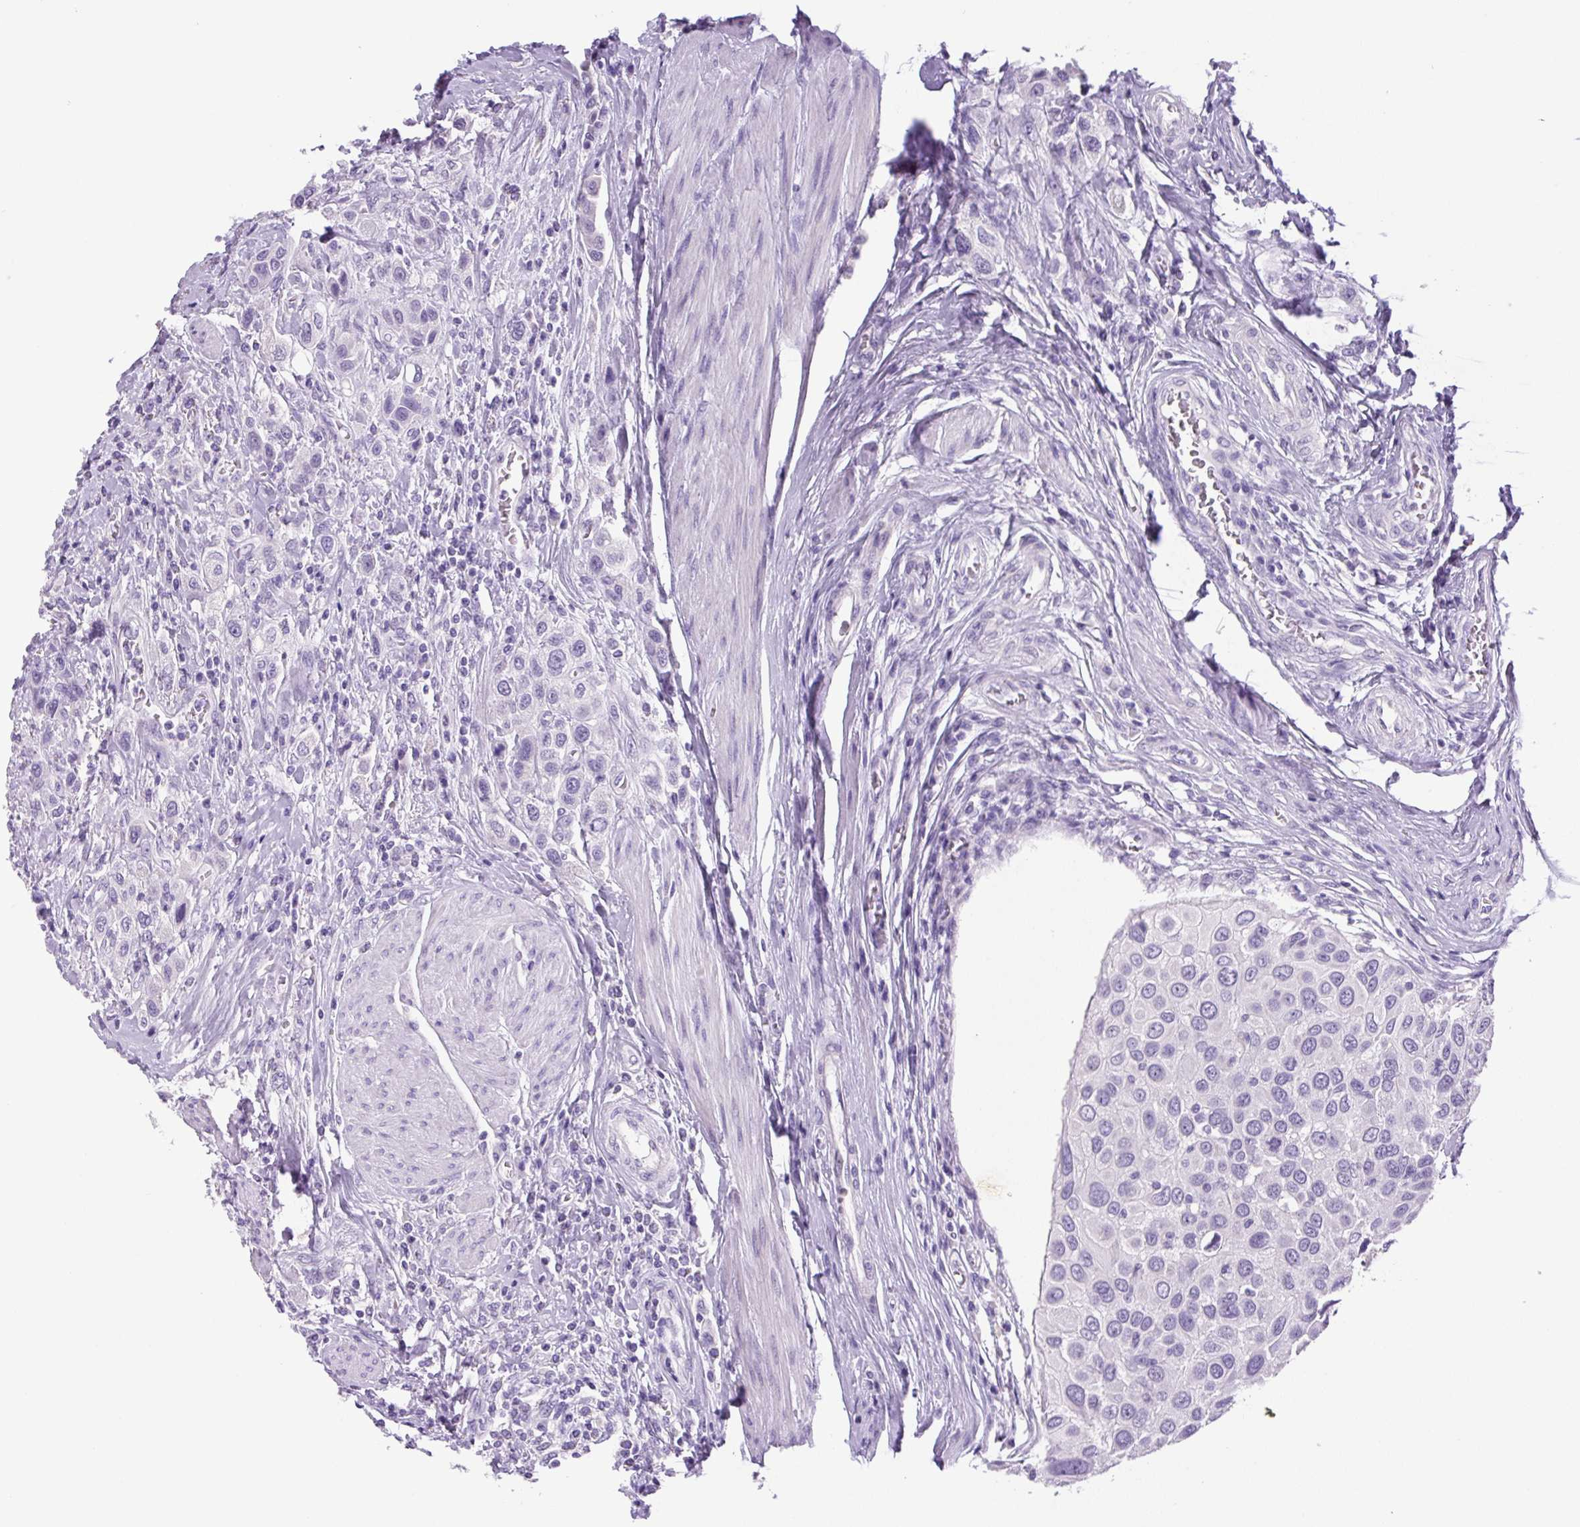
{"staining": {"intensity": "negative", "quantity": "none", "location": "none"}, "tissue": "urothelial cancer", "cell_type": "Tumor cells", "image_type": "cancer", "snomed": [{"axis": "morphology", "description": "Urothelial carcinoma, High grade"}, {"axis": "topography", "description": "Urinary bladder"}], "caption": "A histopathology image of human high-grade urothelial carcinoma is negative for staining in tumor cells.", "gene": "CHGA", "patient": {"sex": "male", "age": 50}}